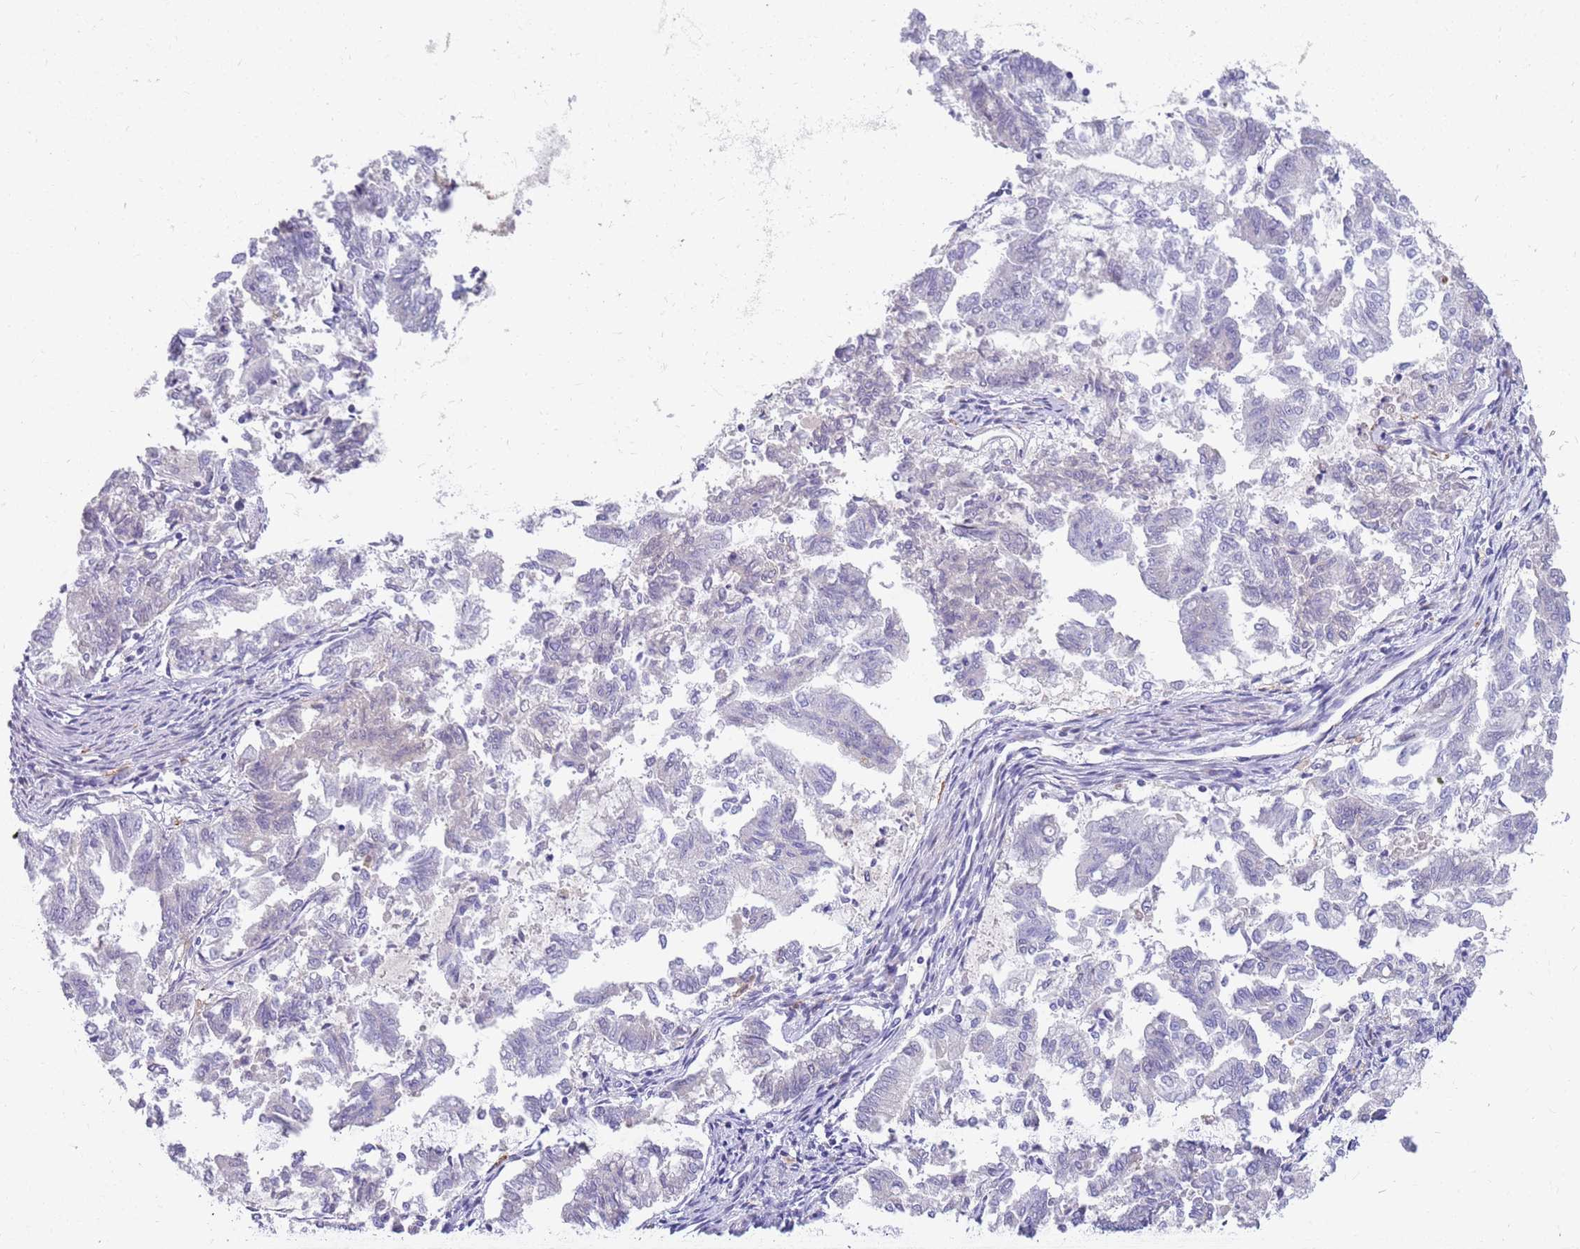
{"staining": {"intensity": "negative", "quantity": "none", "location": "none"}, "tissue": "endometrial cancer", "cell_type": "Tumor cells", "image_type": "cancer", "snomed": [{"axis": "morphology", "description": "Adenocarcinoma, NOS"}, {"axis": "topography", "description": "Endometrium"}], "caption": "This is an immunohistochemistry (IHC) micrograph of human endometrial cancer (adenocarcinoma). There is no expression in tumor cells.", "gene": "LEPROTL1", "patient": {"sex": "female", "age": 79}}